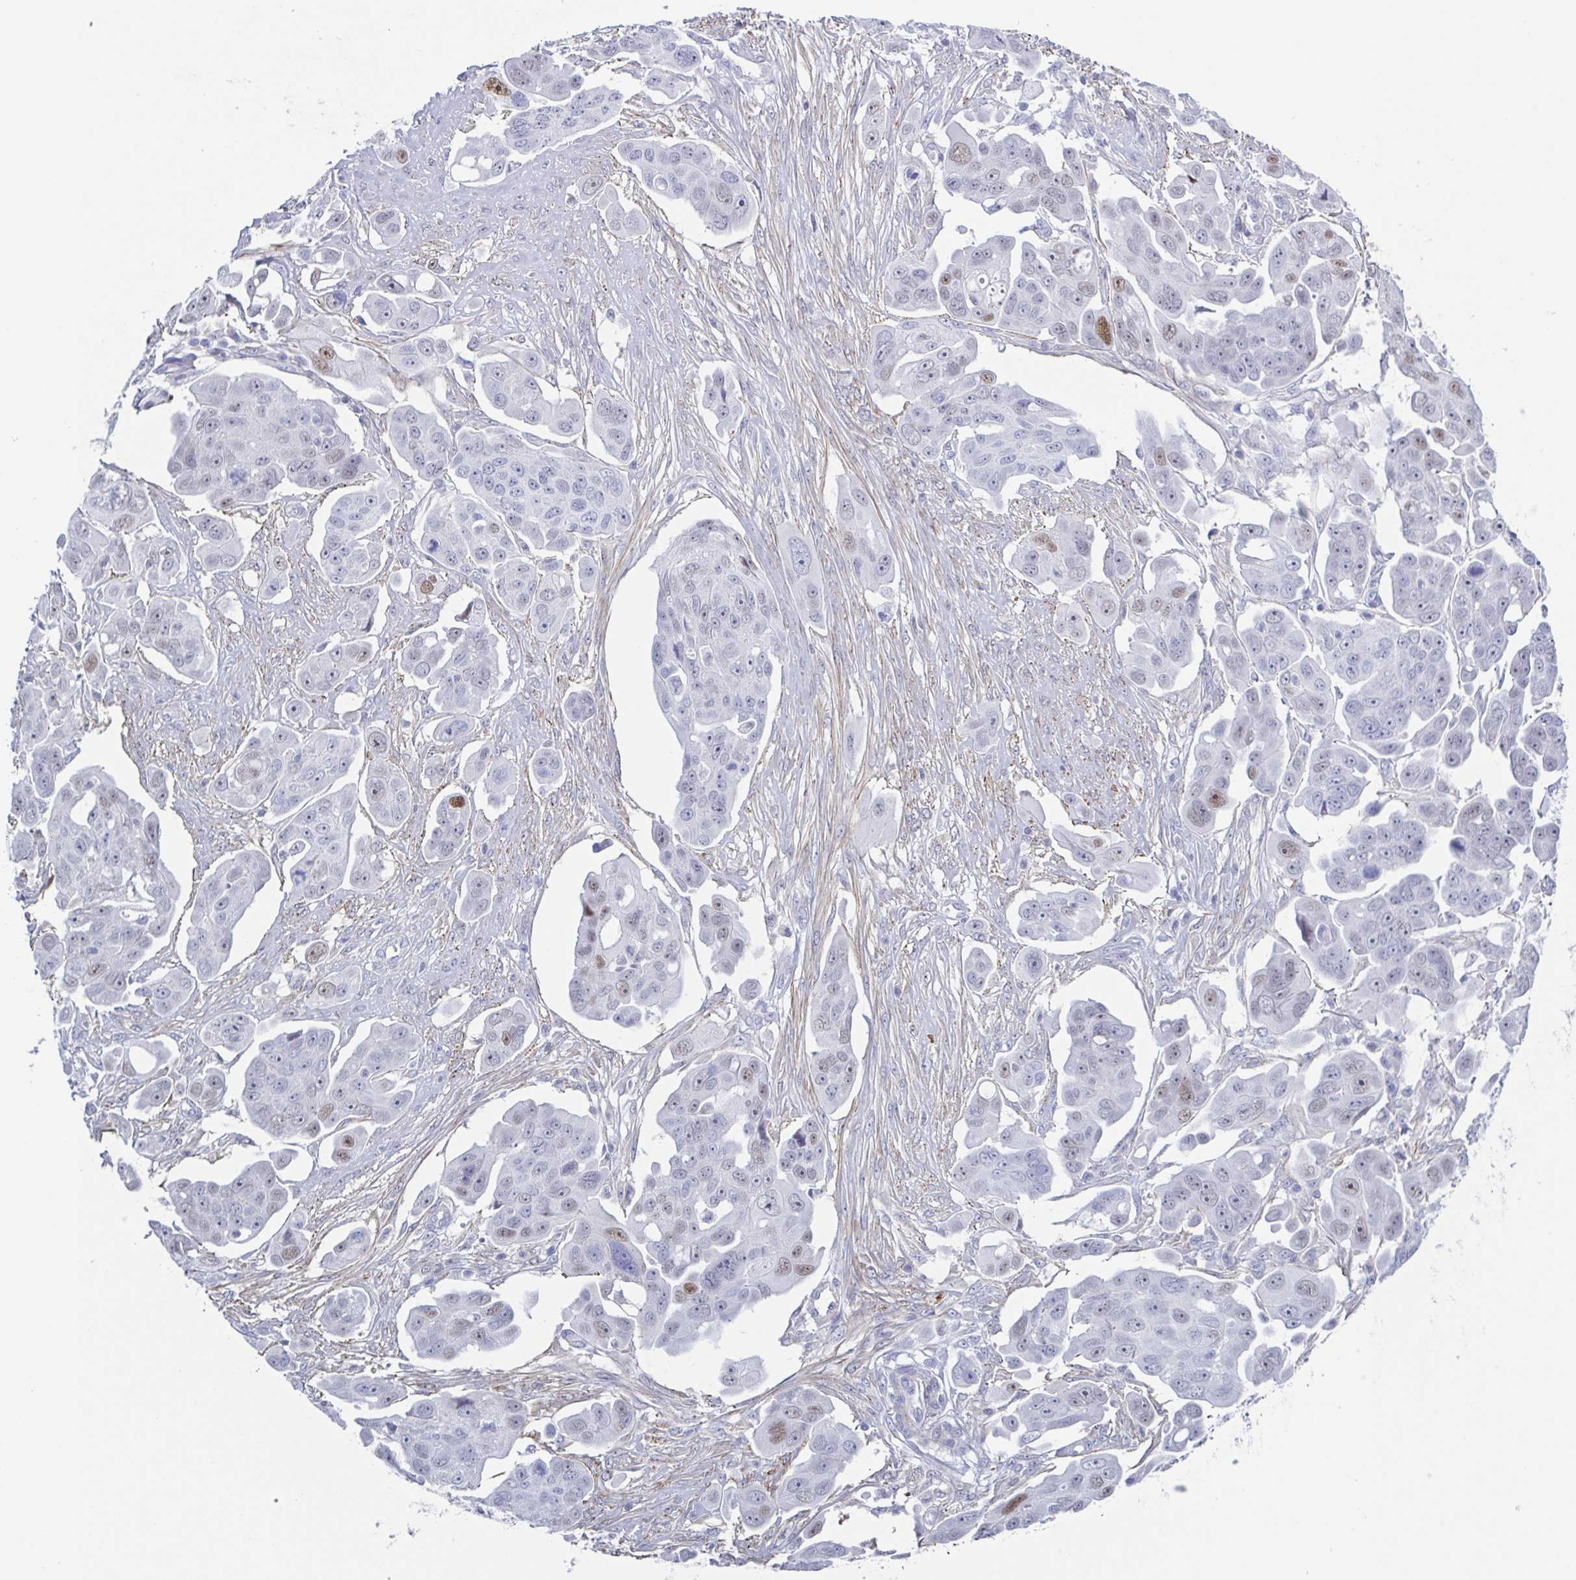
{"staining": {"intensity": "negative", "quantity": "none", "location": "none"}, "tissue": "ovarian cancer", "cell_type": "Tumor cells", "image_type": "cancer", "snomed": [{"axis": "morphology", "description": "Carcinoma, endometroid"}, {"axis": "topography", "description": "Ovary"}], "caption": "Endometroid carcinoma (ovarian) was stained to show a protein in brown. There is no significant expression in tumor cells.", "gene": "PBOV1", "patient": {"sex": "female", "age": 70}}